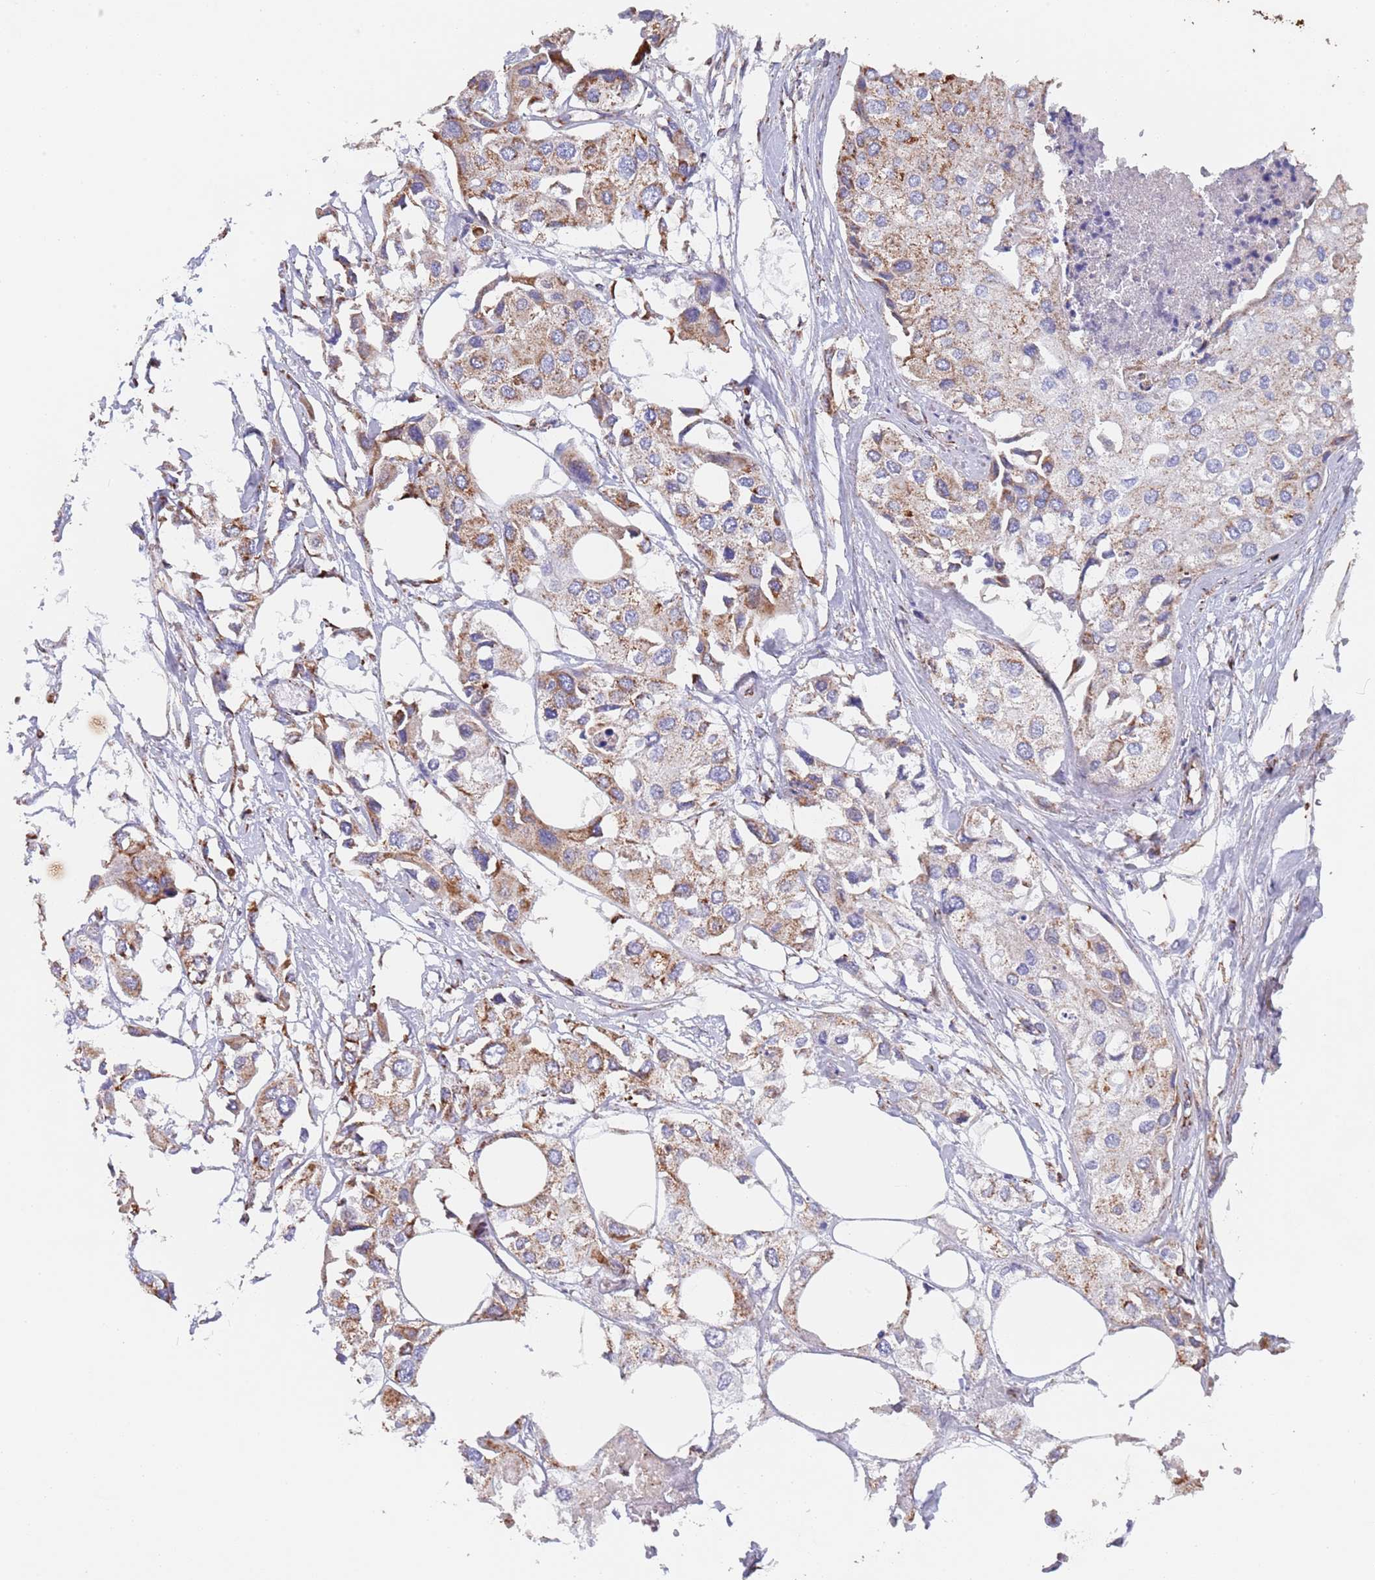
{"staining": {"intensity": "moderate", "quantity": ">75%", "location": "cytoplasmic/membranous"}, "tissue": "urothelial cancer", "cell_type": "Tumor cells", "image_type": "cancer", "snomed": [{"axis": "morphology", "description": "Urothelial carcinoma, High grade"}, {"axis": "topography", "description": "Urinary bladder"}], "caption": "Immunohistochemical staining of high-grade urothelial carcinoma reveals moderate cytoplasmic/membranous protein staining in about >75% of tumor cells.", "gene": "PGP", "patient": {"sex": "male", "age": 64}}